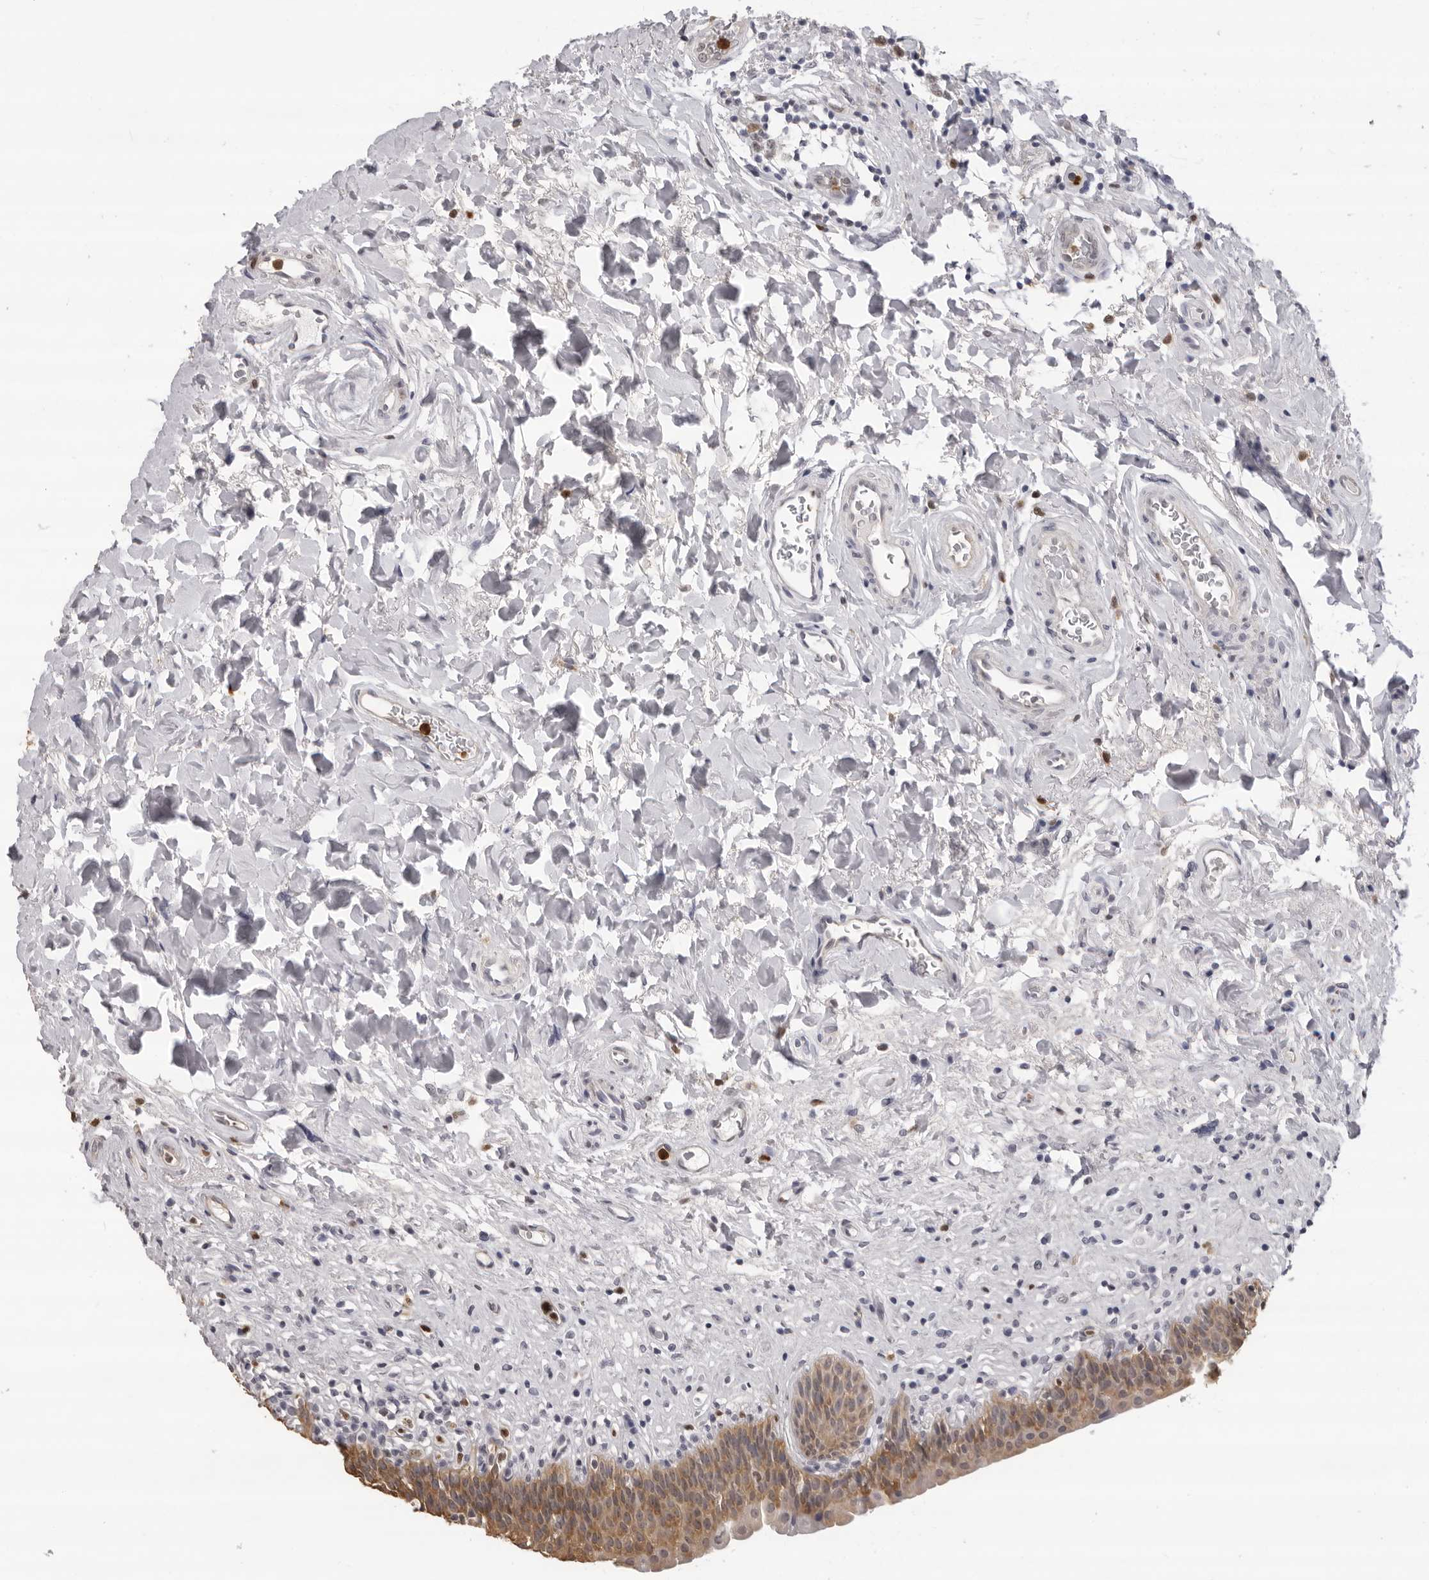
{"staining": {"intensity": "moderate", "quantity": "25%-75%", "location": "cytoplasmic/membranous"}, "tissue": "urinary bladder", "cell_type": "Urothelial cells", "image_type": "normal", "snomed": [{"axis": "morphology", "description": "Normal tissue, NOS"}, {"axis": "topography", "description": "Urinary bladder"}], "caption": "IHC of benign human urinary bladder shows medium levels of moderate cytoplasmic/membranous expression in about 25%-75% of urothelial cells. (DAB (3,3'-diaminobenzidine) = brown stain, brightfield microscopy at high magnification).", "gene": "IL31", "patient": {"sex": "male", "age": 83}}